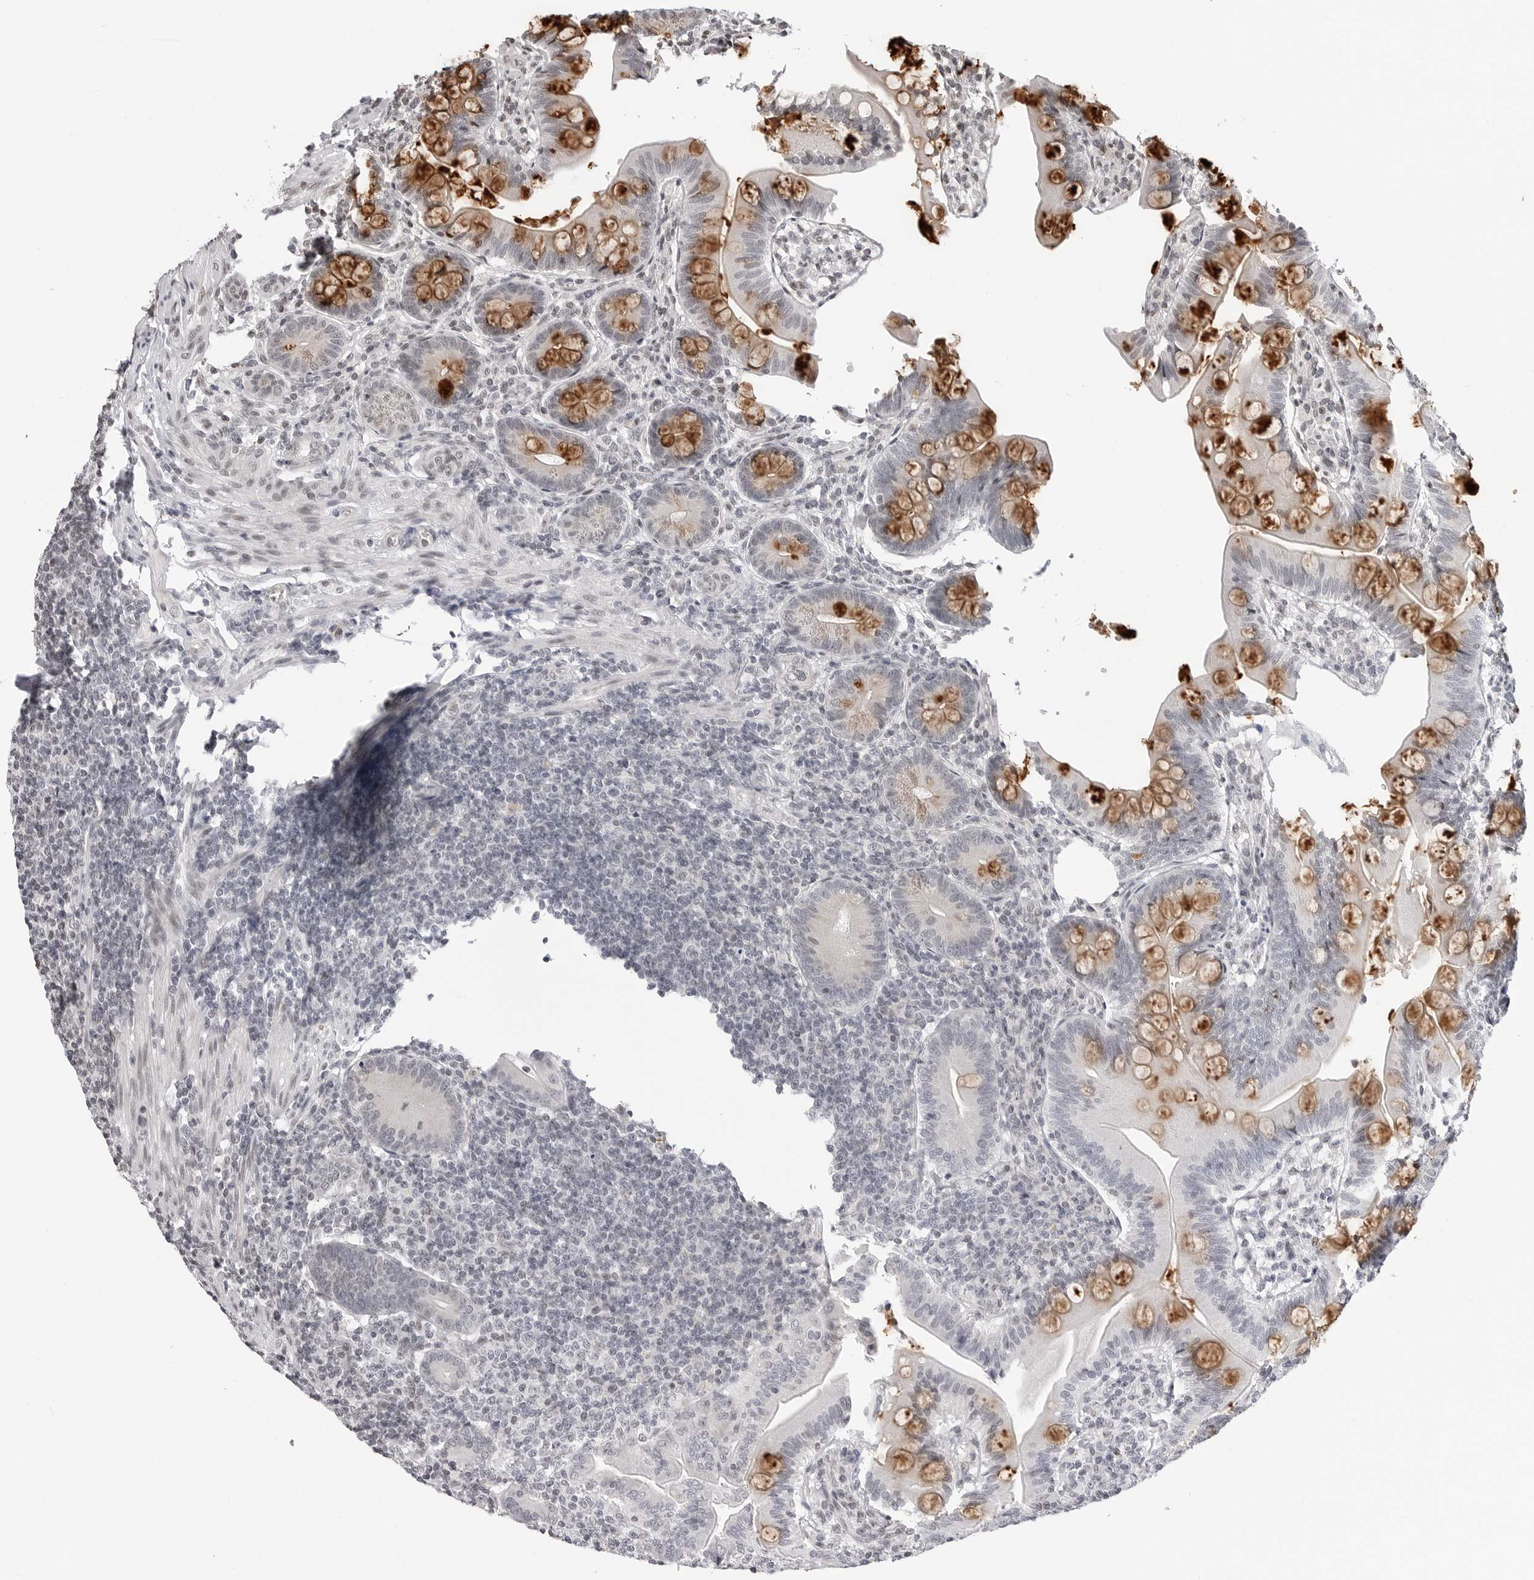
{"staining": {"intensity": "strong", "quantity": "25%-75%", "location": "cytoplasmic/membranous"}, "tissue": "small intestine", "cell_type": "Glandular cells", "image_type": "normal", "snomed": [{"axis": "morphology", "description": "Normal tissue, NOS"}, {"axis": "topography", "description": "Small intestine"}], "caption": "An image showing strong cytoplasmic/membranous positivity in approximately 25%-75% of glandular cells in benign small intestine, as visualized by brown immunohistochemical staining.", "gene": "C8orf33", "patient": {"sex": "male", "age": 7}}